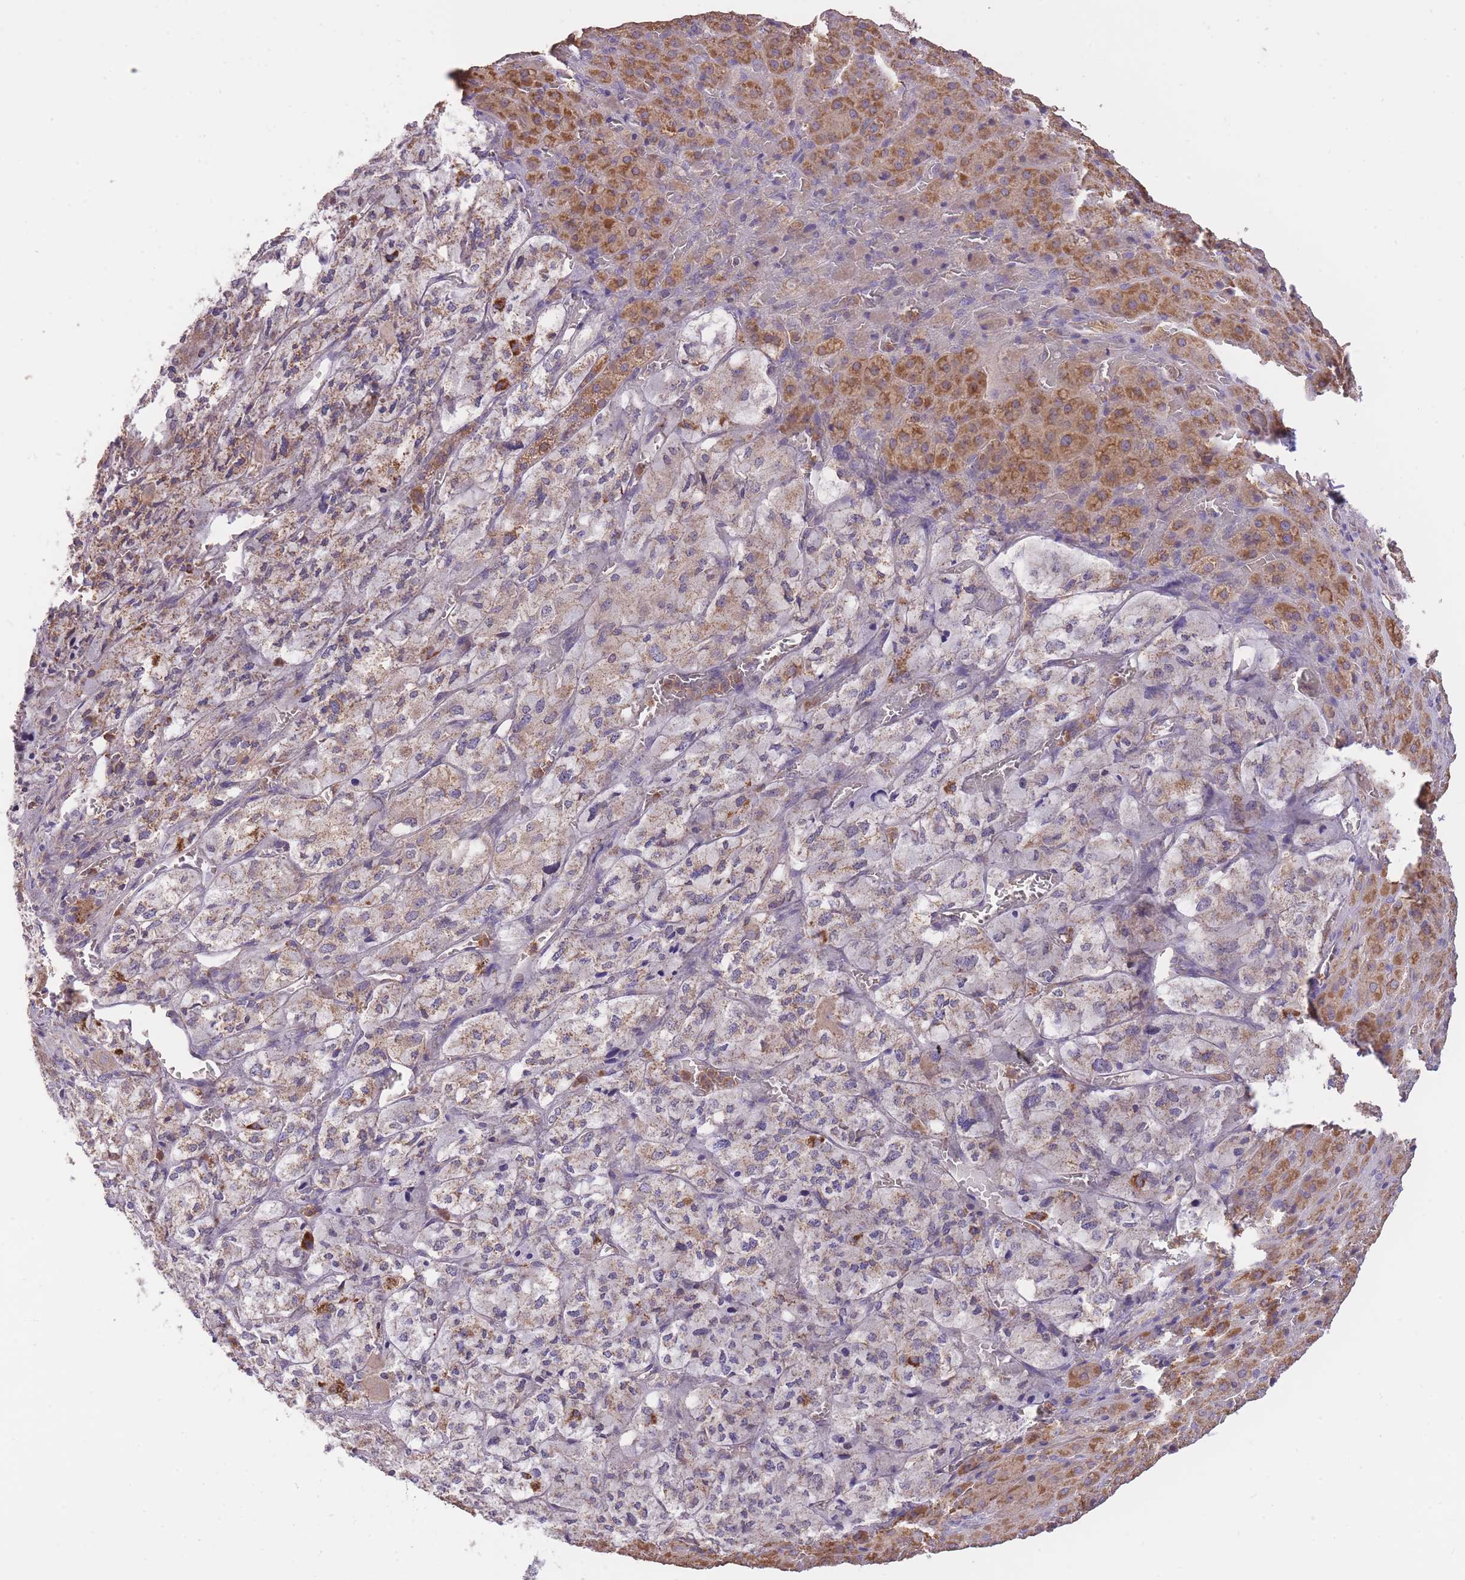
{"staining": {"intensity": "moderate", "quantity": "25%-75%", "location": "cytoplasmic/membranous"}, "tissue": "adrenal gland", "cell_type": "Glandular cells", "image_type": "normal", "snomed": [{"axis": "morphology", "description": "Normal tissue, NOS"}, {"axis": "topography", "description": "Adrenal gland"}], "caption": "An IHC photomicrograph of normal tissue is shown. Protein staining in brown shows moderate cytoplasmic/membranous positivity in adrenal gland within glandular cells. (DAB (3,3'-diaminobenzidine) IHC with brightfield microscopy, high magnification).", "gene": "PREP", "patient": {"sex": "female", "age": 41}}